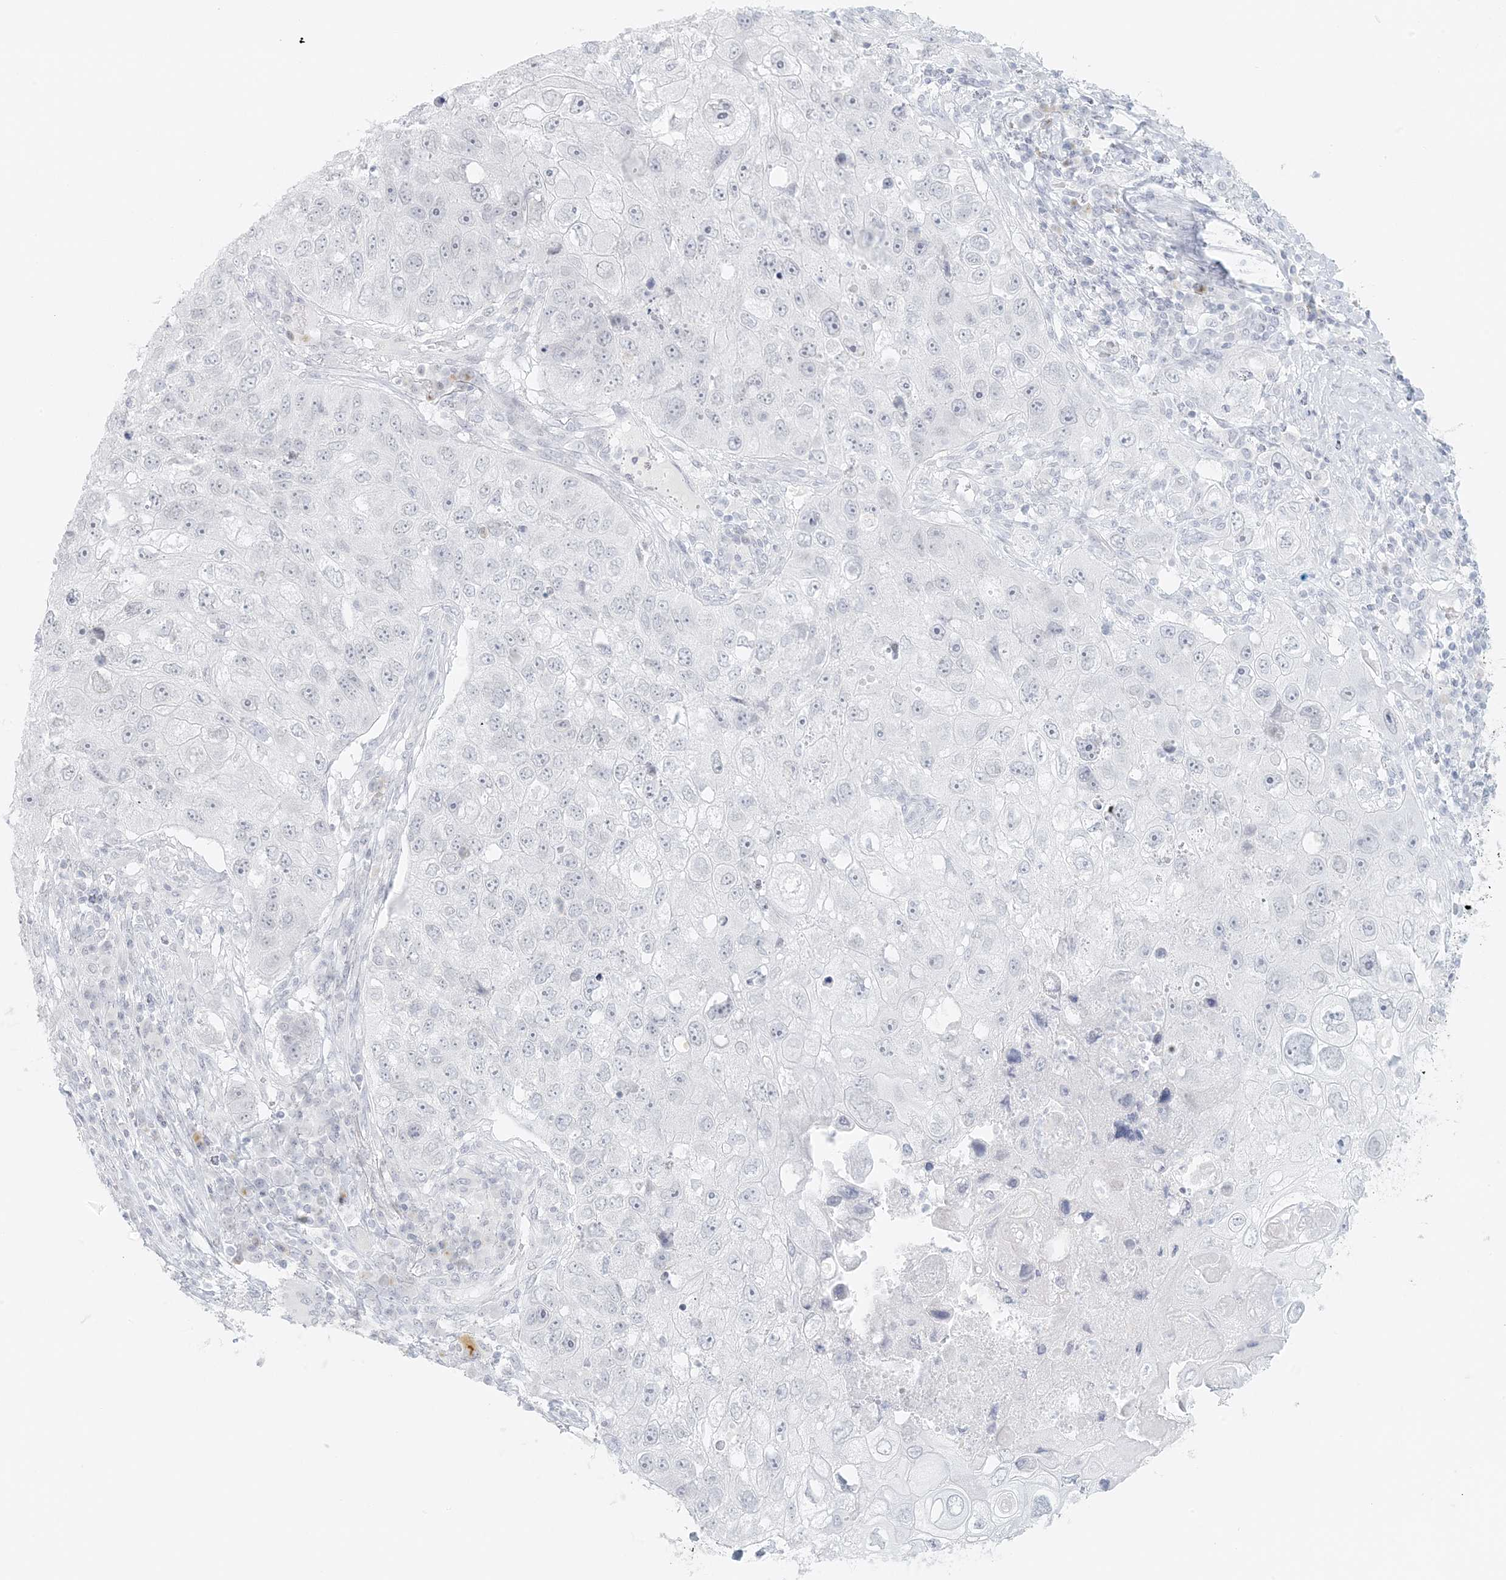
{"staining": {"intensity": "negative", "quantity": "none", "location": "none"}, "tissue": "lung cancer", "cell_type": "Tumor cells", "image_type": "cancer", "snomed": [{"axis": "morphology", "description": "Squamous cell carcinoma, NOS"}, {"axis": "topography", "description": "Lung"}], "caption": "Tumor cells are negative for protein expression in human lung squamous cell carcinoma. (DAB (3,3'-diaminobenzidine) IHC, high magnification).", "gene": "LIPT1", "patient": {"sex": "male", "age": 61}}